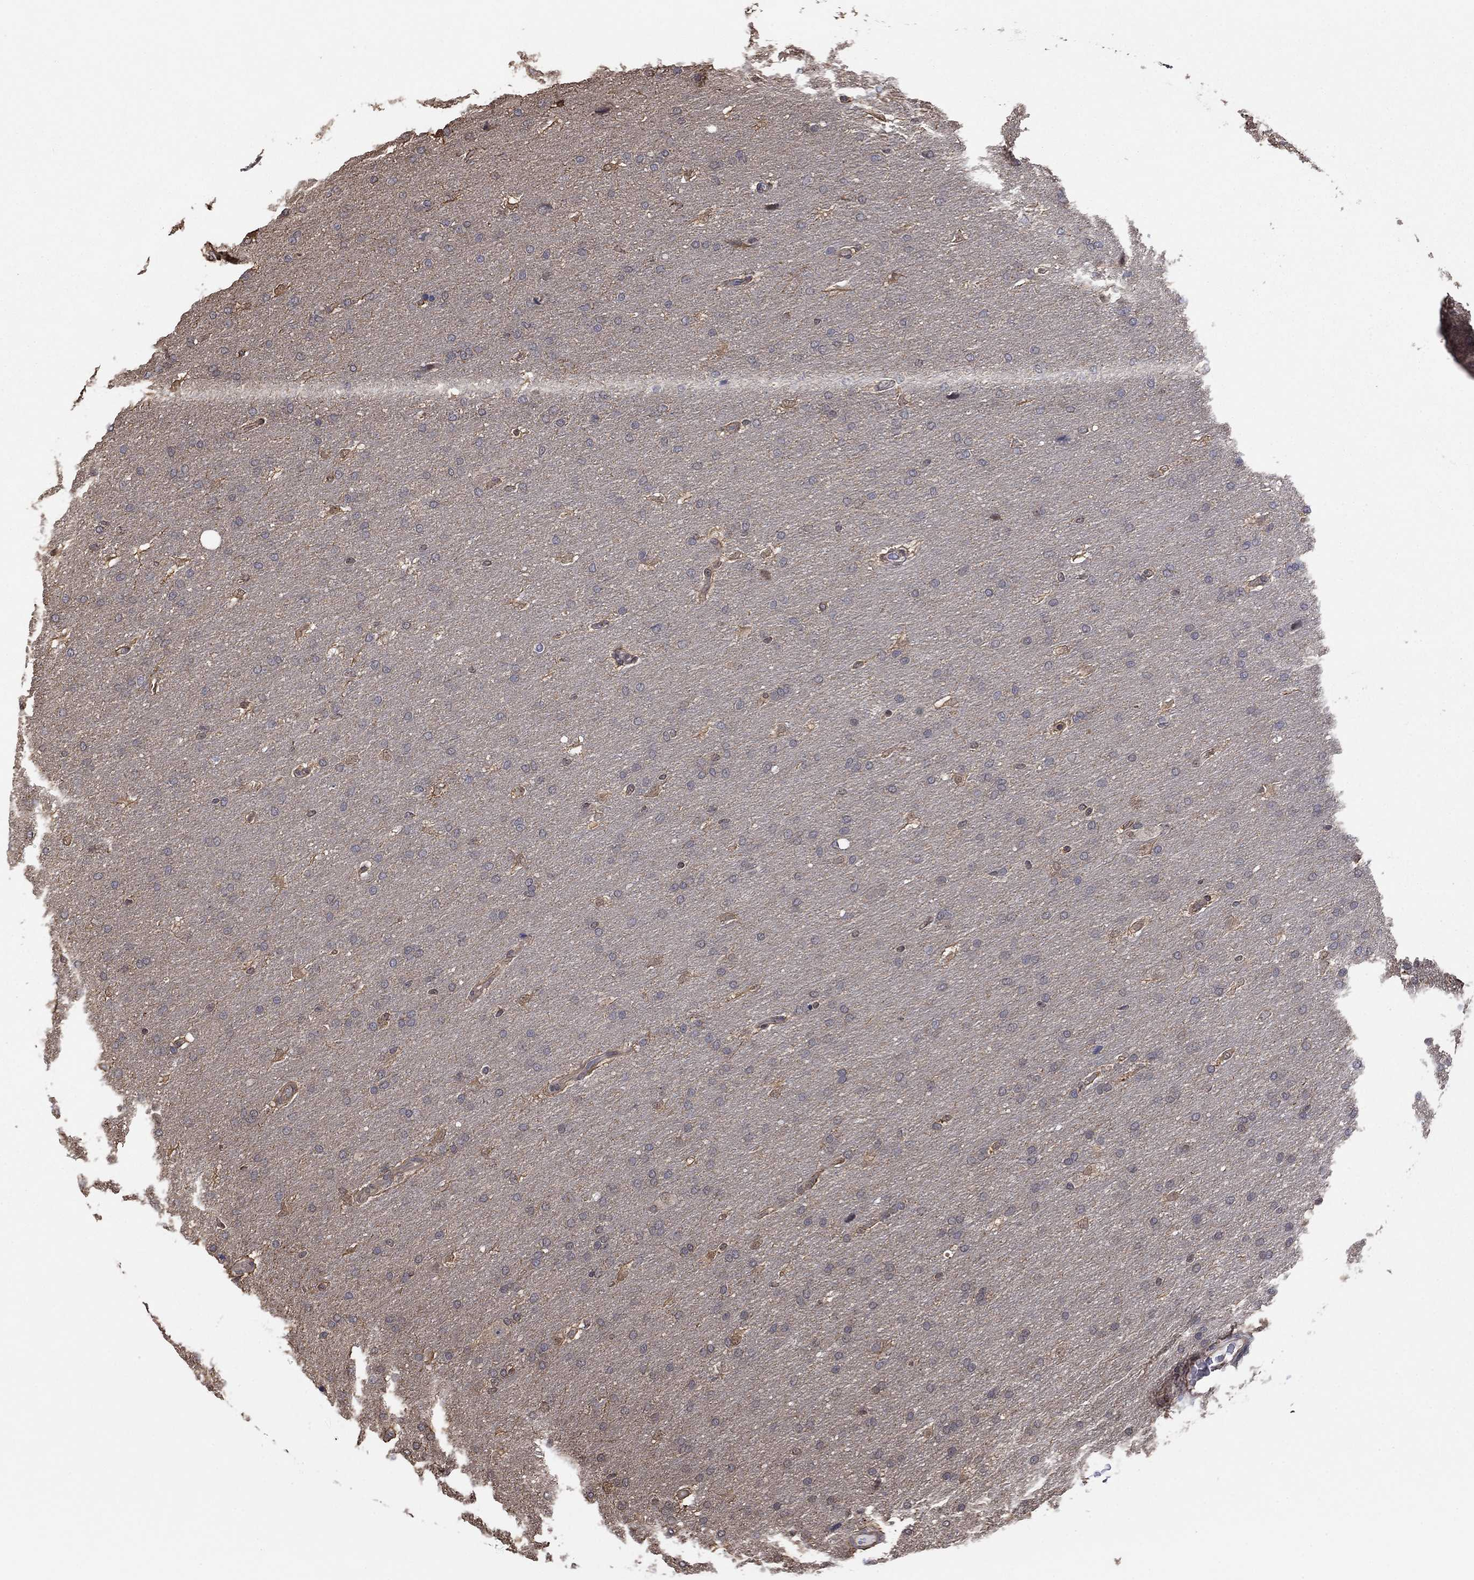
{"staining": {"intensity": "weak", "quantity": "<25%", "location": "nuclear"}, "tissue": "glioma", "cell_type": "Tumor cells", "image_type": "cancer", "snomed": [{"axis": "morphology", "description": "Glioma, malignant, Low grade"}, {"axis": "topography", "description": "Brain"}], "caption": "This is an immunohistochemistry (IHC) photomicrograph of malignant glioma (low-grade). There is no staining in tumor cells.", "gene": "RNF114", "patient": {"sex": "female", "age": 37}}